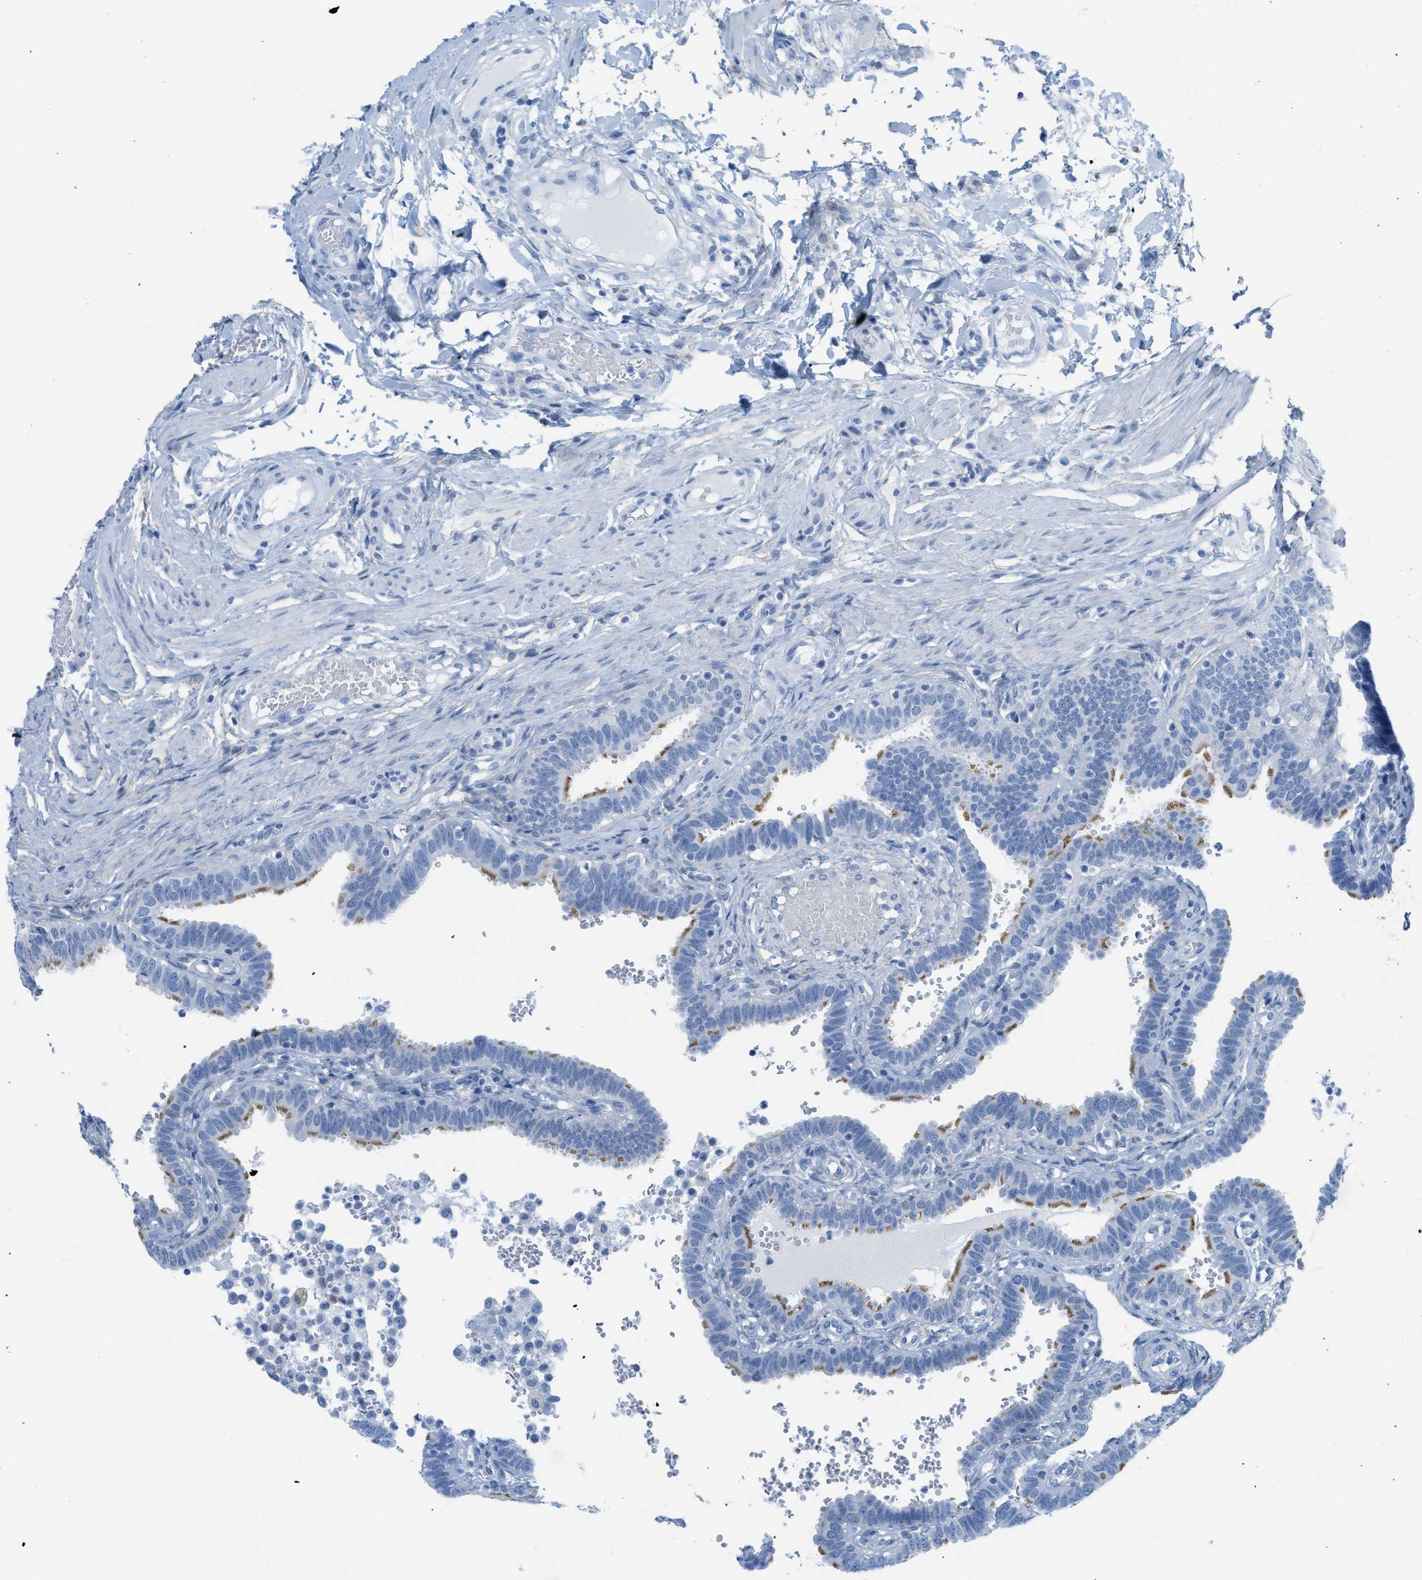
{"staining": {"intensity": "negative", "quantity": "none", "location": "none"}, "tissue": "fallopian tube", "cell_type": "Glandular cells", "image_type": "normal", "snomed": [{"axis": "morphology", "description": "Normal tissue, NOS"}, {"axis": "topography", "description": "Fallopian tube"}, {"axis": "topography", "description": "Placenta"}], "caption": "A high-resolution micrograph shows immunohistochemistry (IHC) staining of normal fallopian tube, which shows no significant staining in glandular cells.", "gene": "ASGR1", "patient": {"sex": "female", "age": 34}}